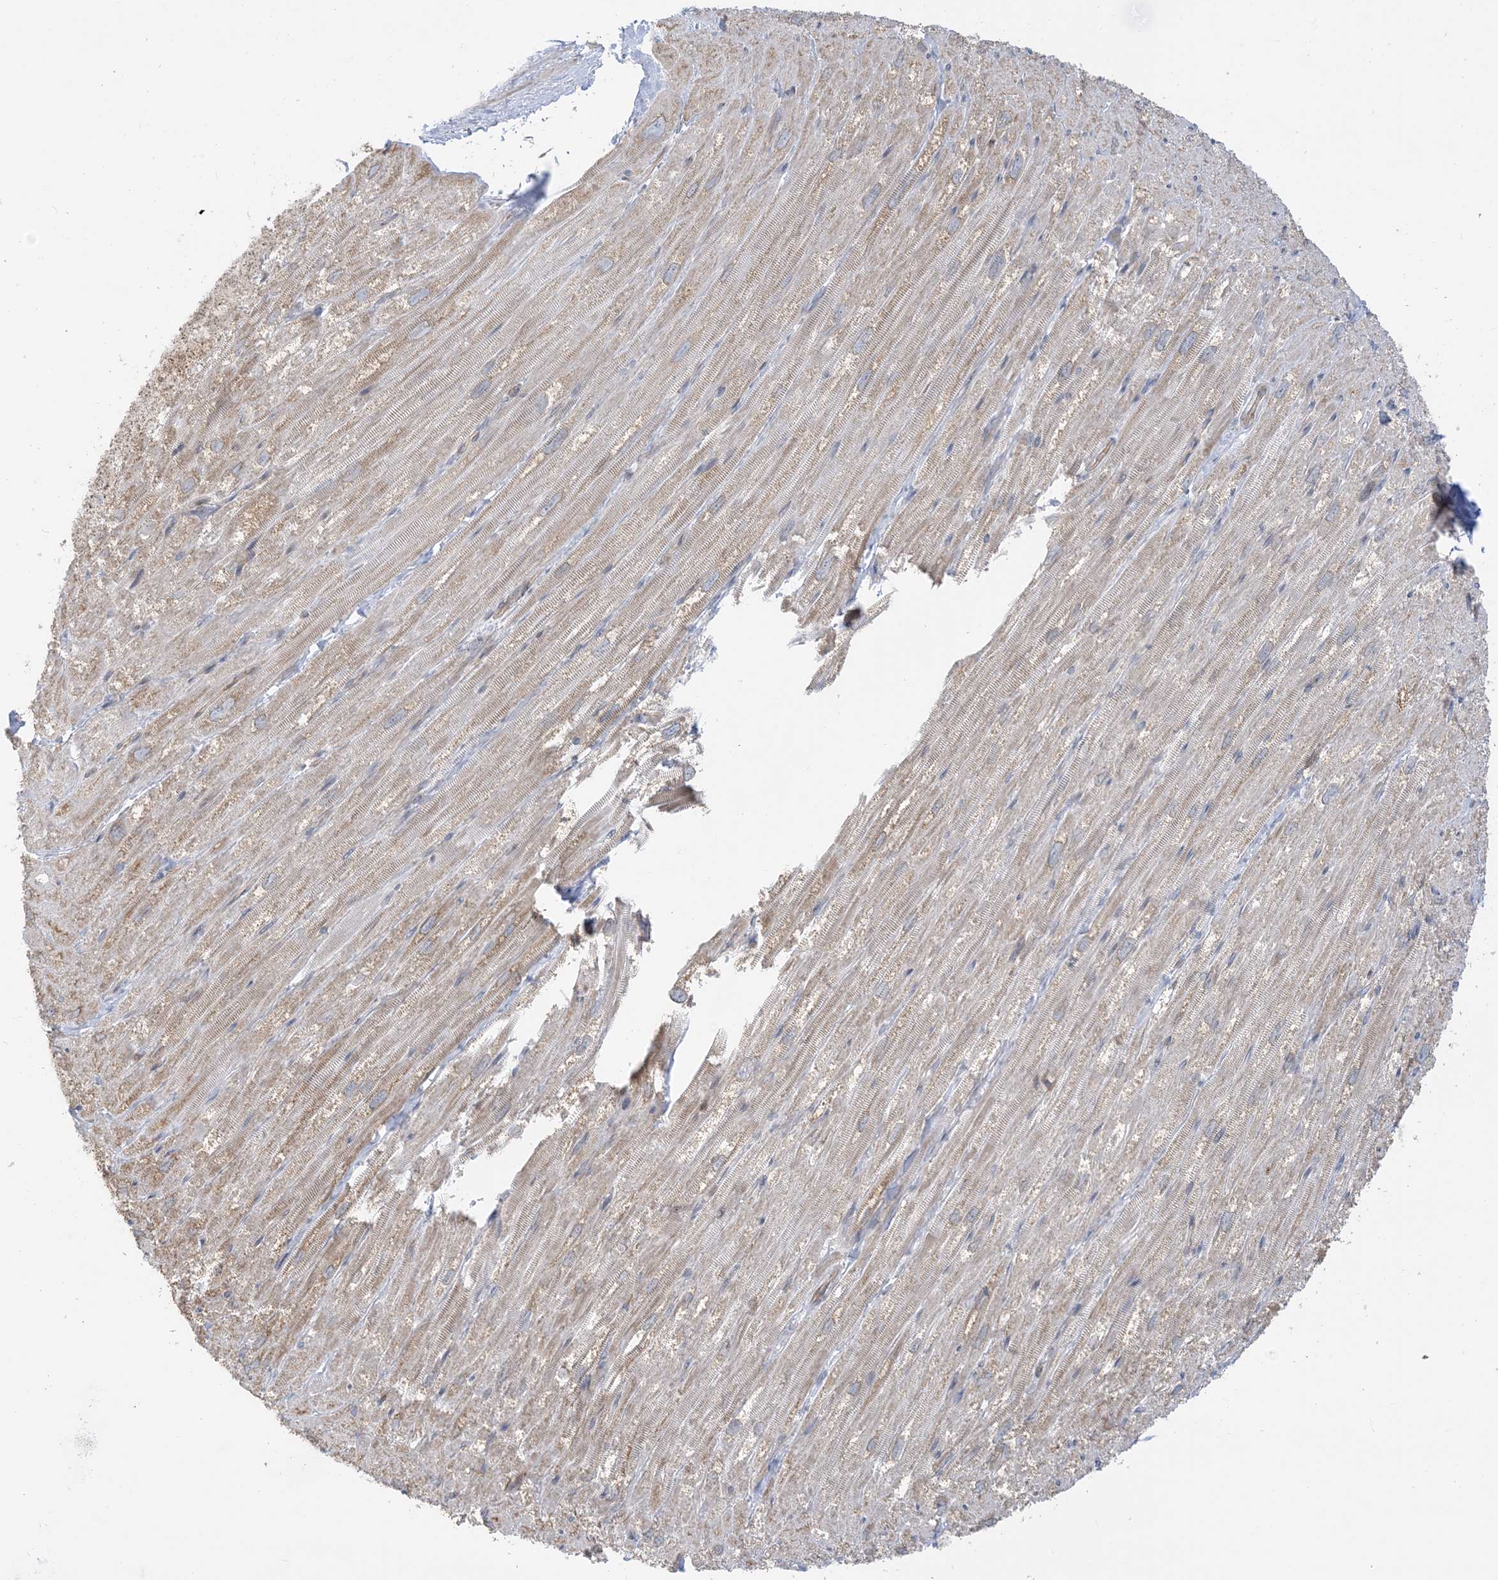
{"staining": {"intensity": "weak", "quantity": "<25%", "location": "cytoplasmic/membranous"}, "tissue": "heart muscle", "cell_type": "Cardiomyocytes", "image_type": "normal", "snomed": [{"axis": "morphology", "description": "Normal tissue, NOS"}, {"axis": "topography", "description": "Heart"}], "caption": "Heart muscle stained for a protein using immunohistochemistry (IHC) reveals no staining cardiomyocytes.", "gene": "CASP4", "patient": {"sex": "male", "age": 50}}